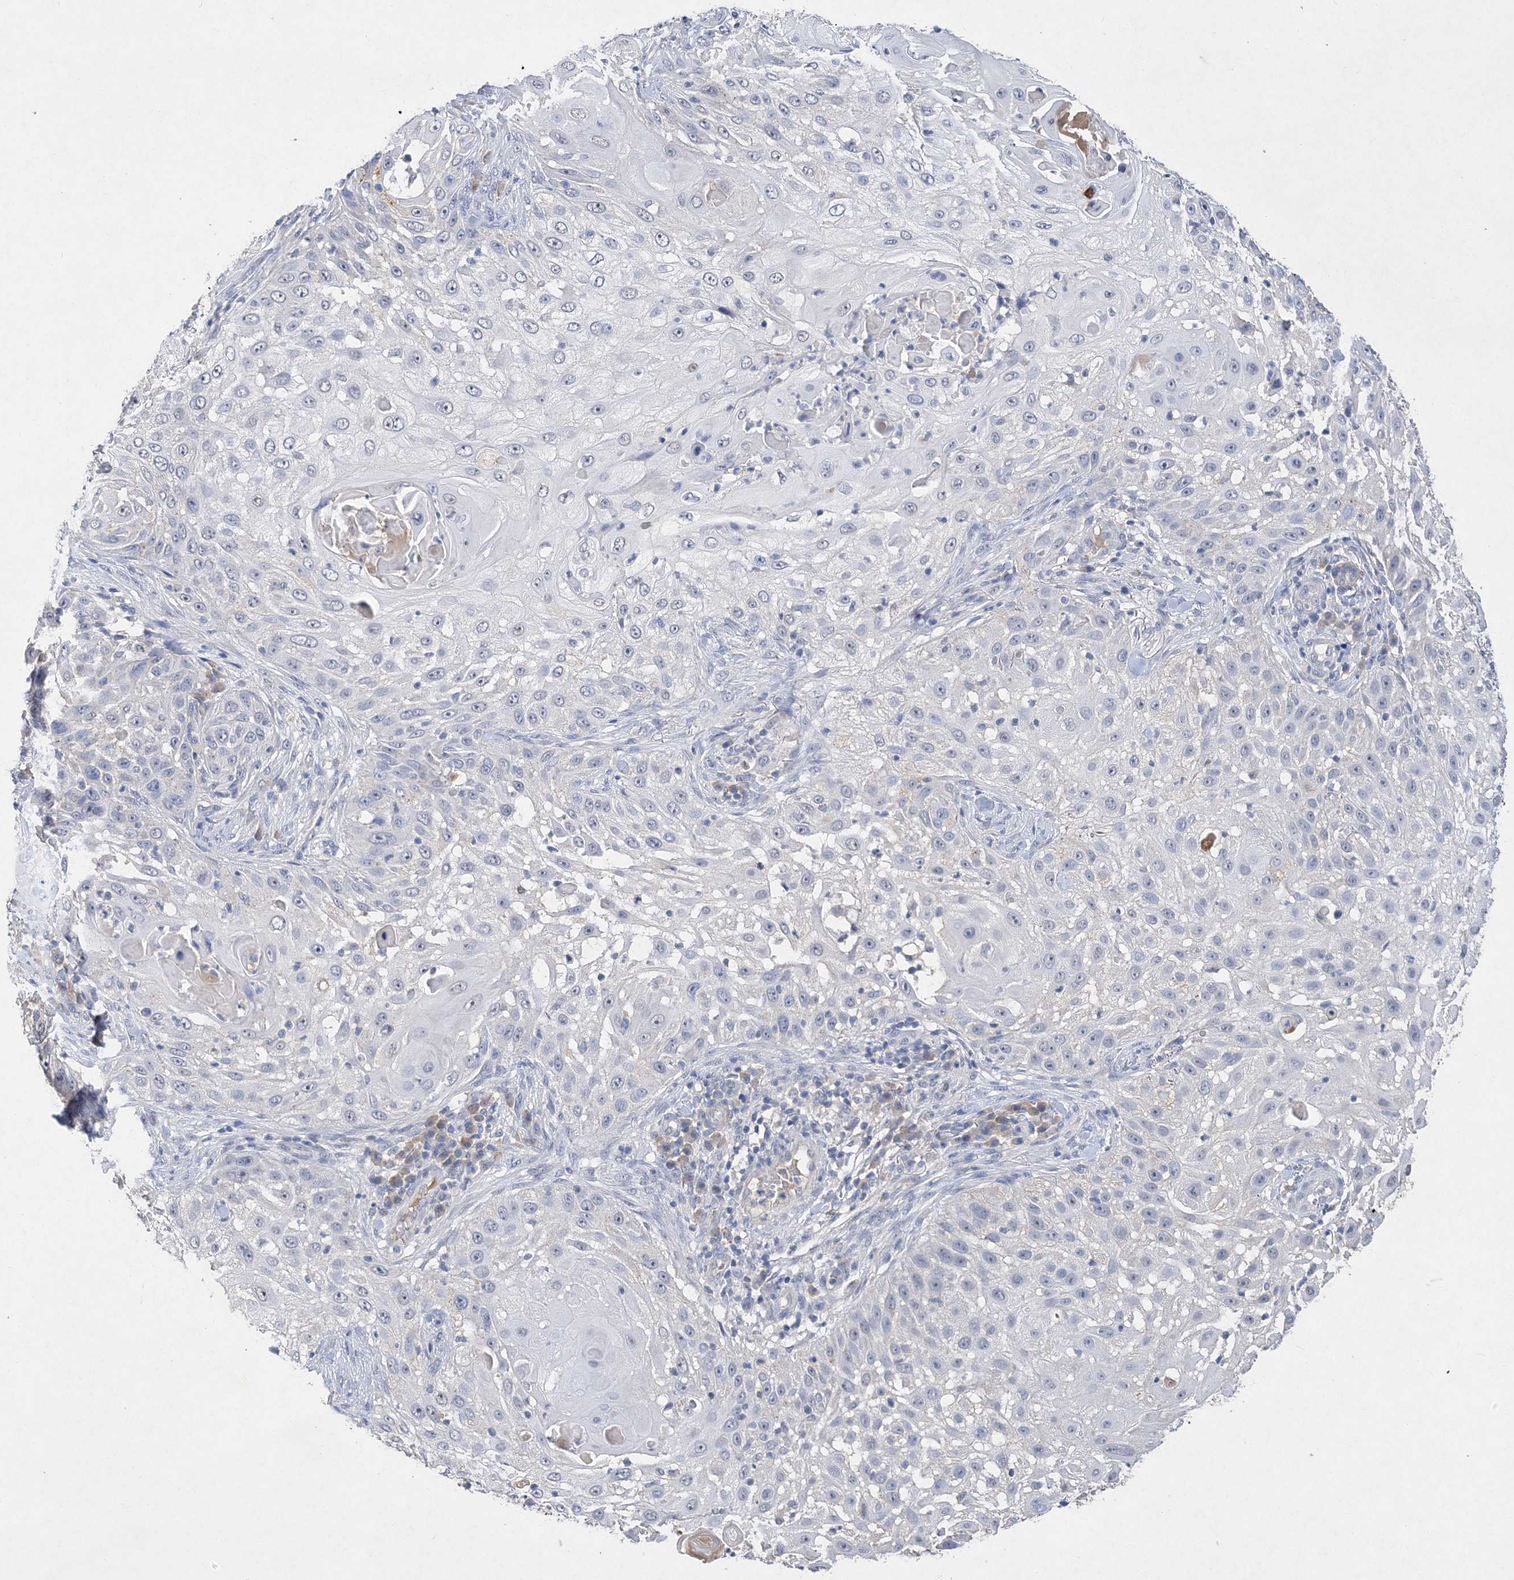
{"staining": {"intensity": "negative", "quantity": "none", "location": "none"}, "tissue": "skin cancer", "cell_type": "Tumor cells", "image_type": "cancer", "snomed": [{"axis": "morphology", "description": "Squamous cell carcinoma, NOS"}, {"axis": "topography", "description": "Skin"}], "caption": "Photomicrograph shows no protein positivity in tumor cells of skin cancer (squamous cell carcinoma) tissue.", "gene": "C11orf58", "patient": {"sex": "female", "age": 44}}